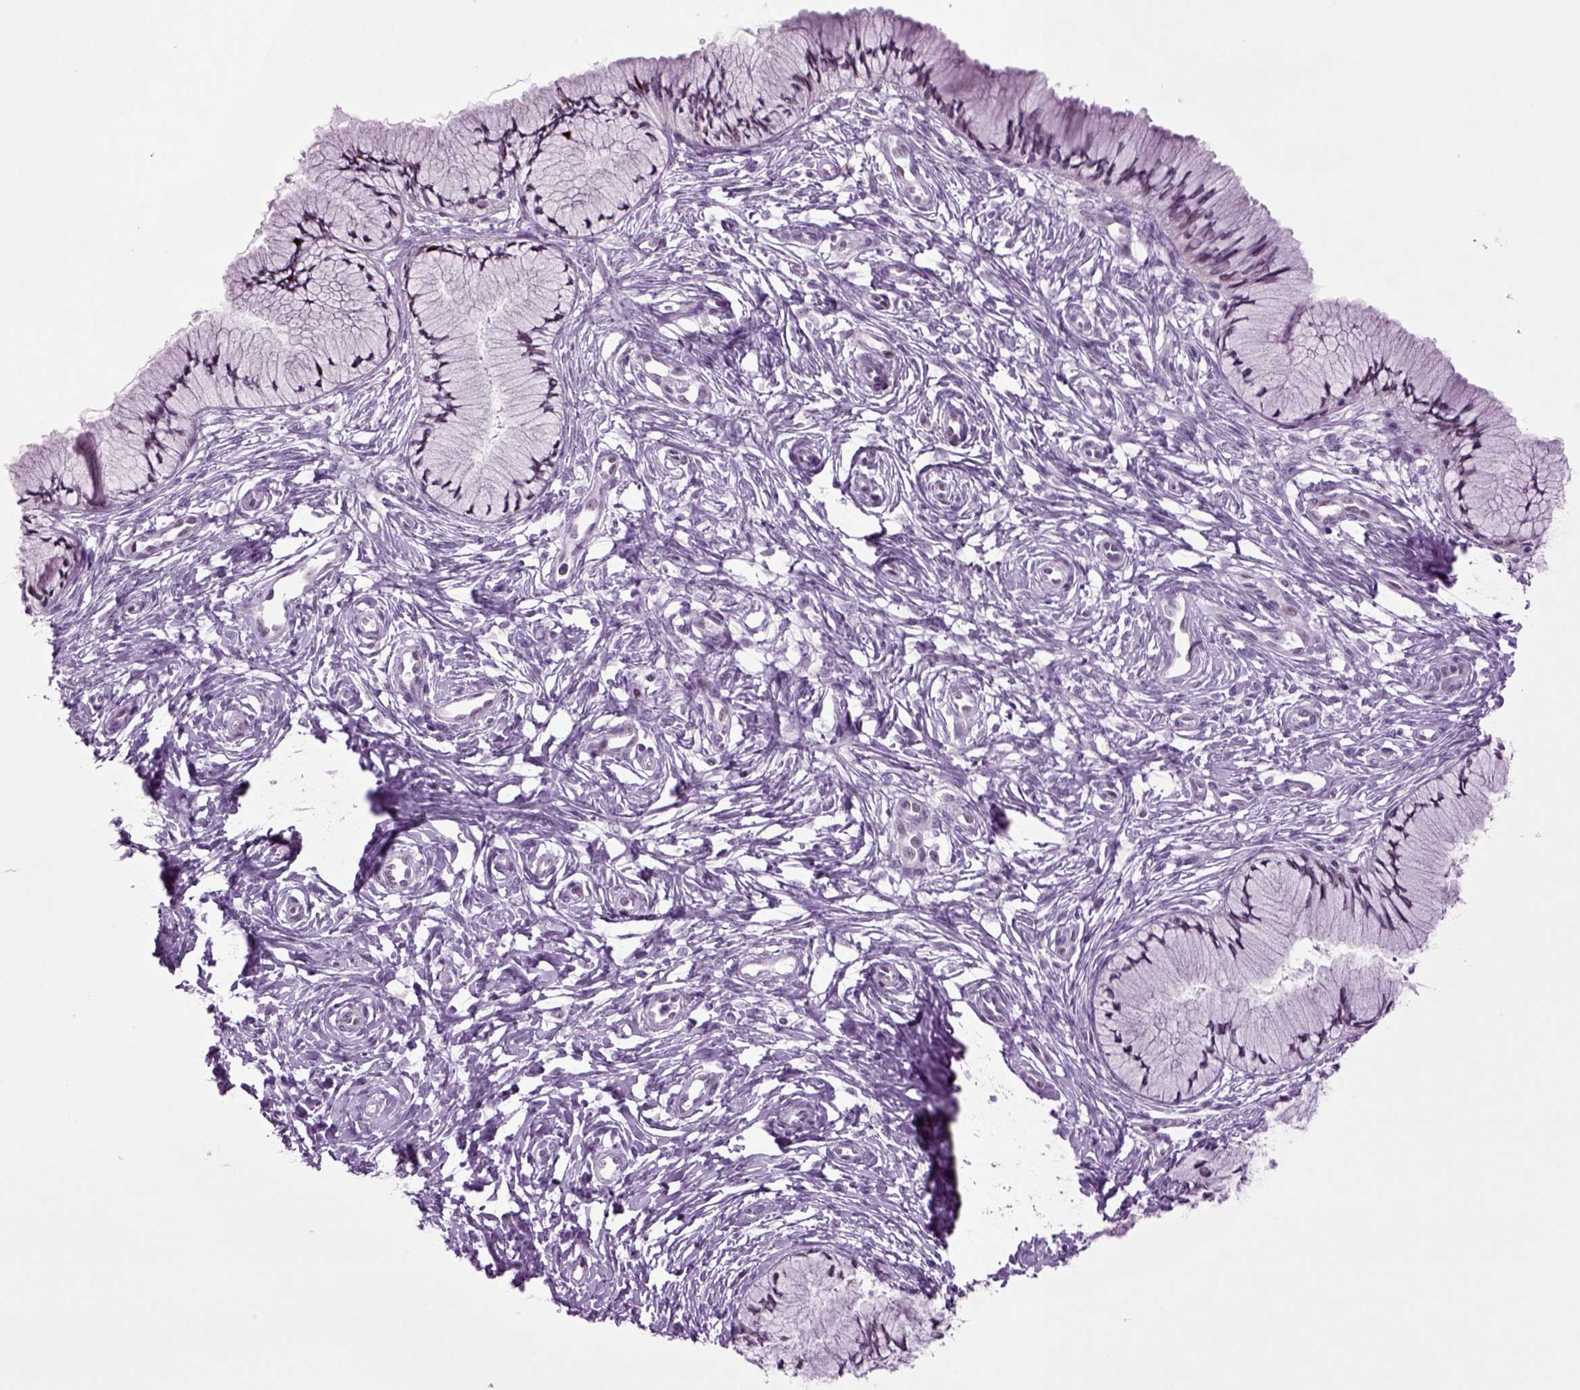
{"staining": {"intensity": "negative", "quantity": "none", "location": "none"}, "tissue": "cervix", "cell_type": "Glandular cells", "image_type": "normal", "snomed": [{"axis": "morphology", "description": "Normal tissue, NOS"}, {"axis": "topography", "description": "Cervix"}], "caption": "This is an immunohistochemistry (IHC) micrograph of unremarkable human cervix. There is no positivity in glandular cells.", "gene": "RFX3", "patient": {"sex": "female", "age": 37}}